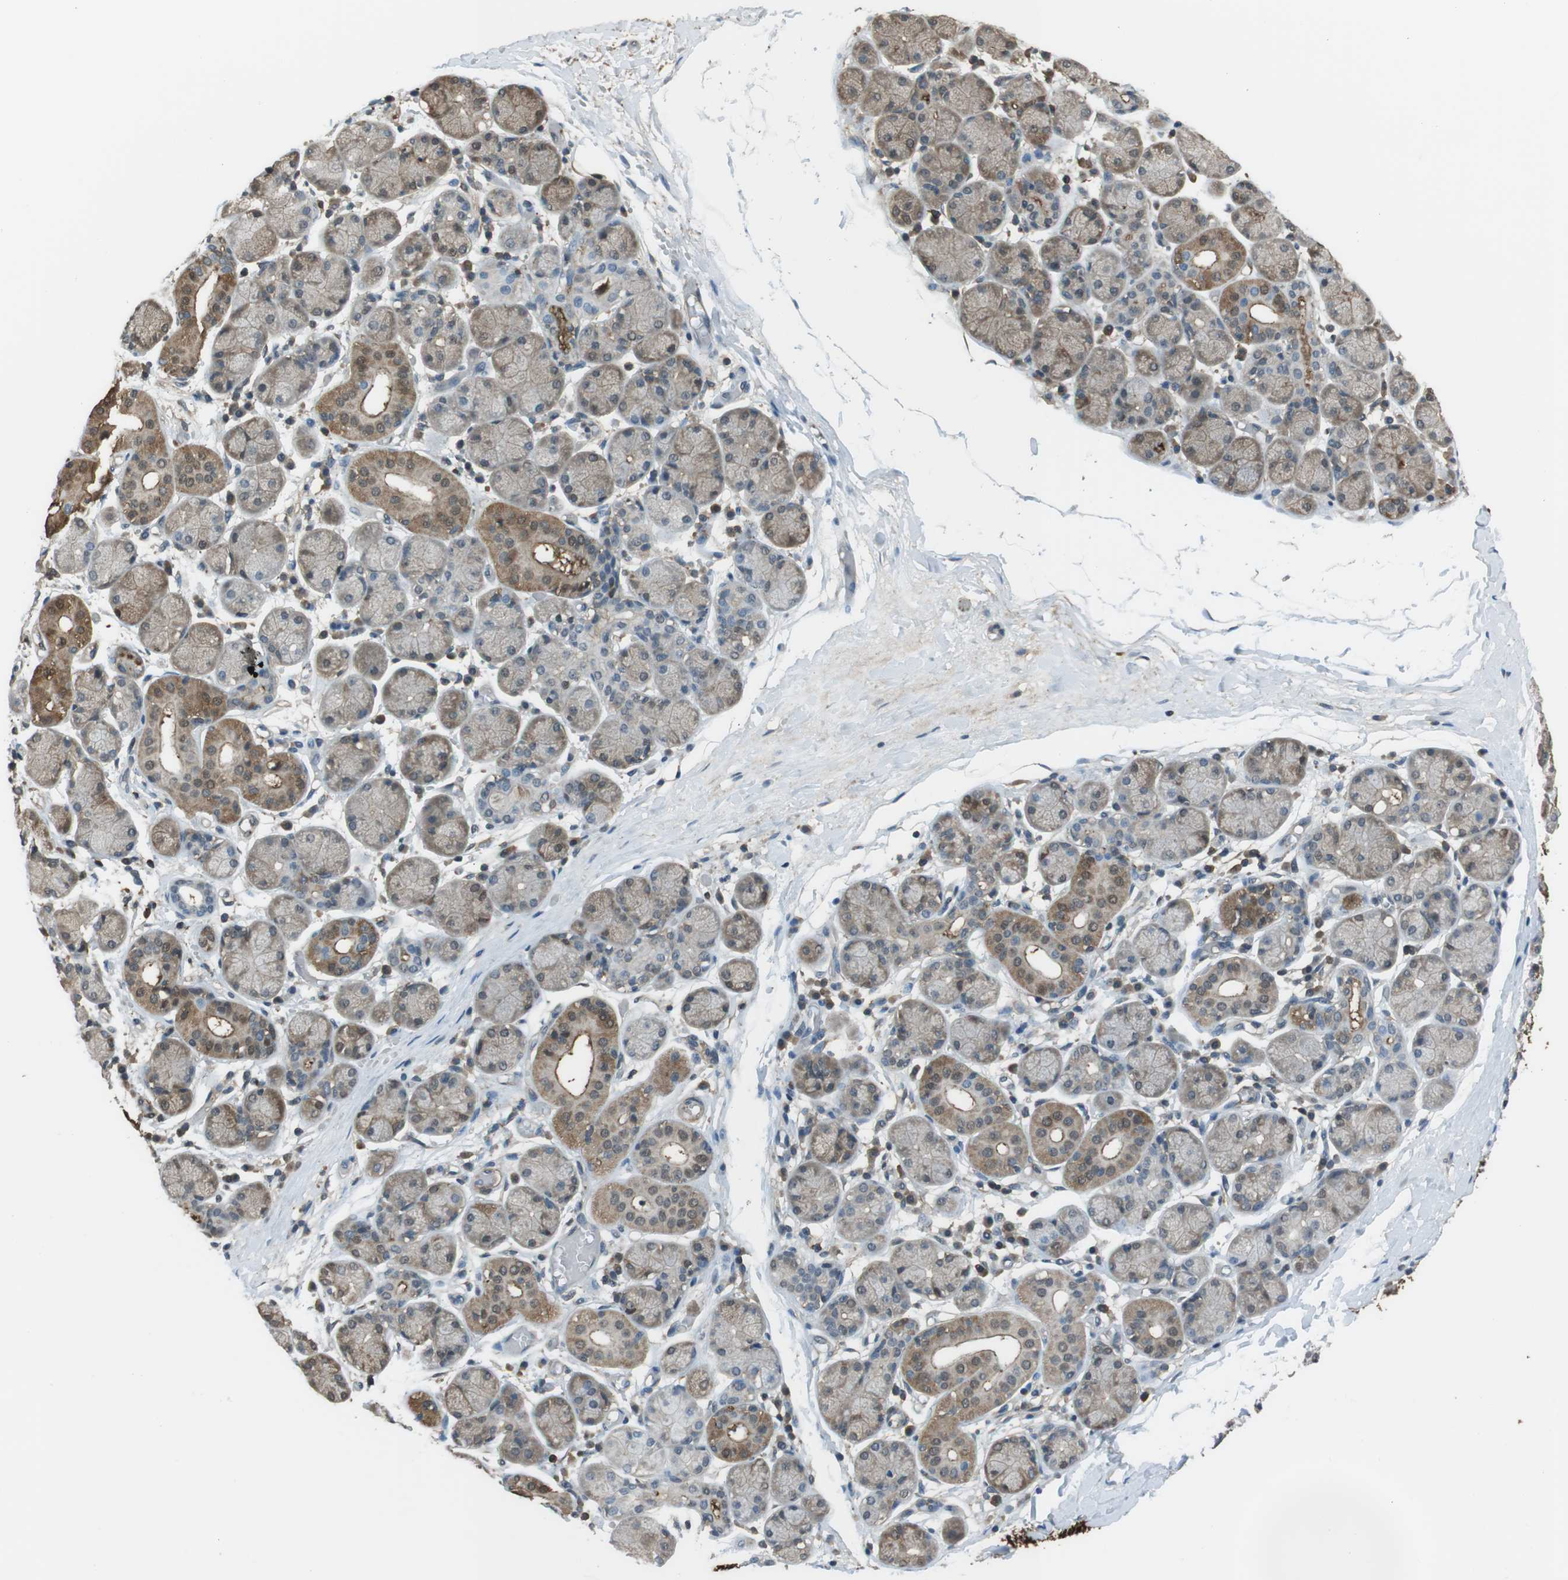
{"staining": {"intensity": "moderate", "quantity": "25%-75%", "location": "cytoplasmic/membranous"}, "tissue": "salivary gland", "cell_type": "Glandular cells", "image_type": "normal", "snomed": [{"axis": "morphology", "description": "Normal tissue, NOS"}, {"axis": "topography", "description": "Salivary gland"}], "caption": "Immunohistochemical staining of benign salivary gland reveals 25%-75% levels of moderate cytoplasmic/membranous protein positivity in approximately 25%-75% of glandular cells. Nuclei are stained in blue.", "gene": "TWSG1", "patient": {"sex": "female", "age": 24}}